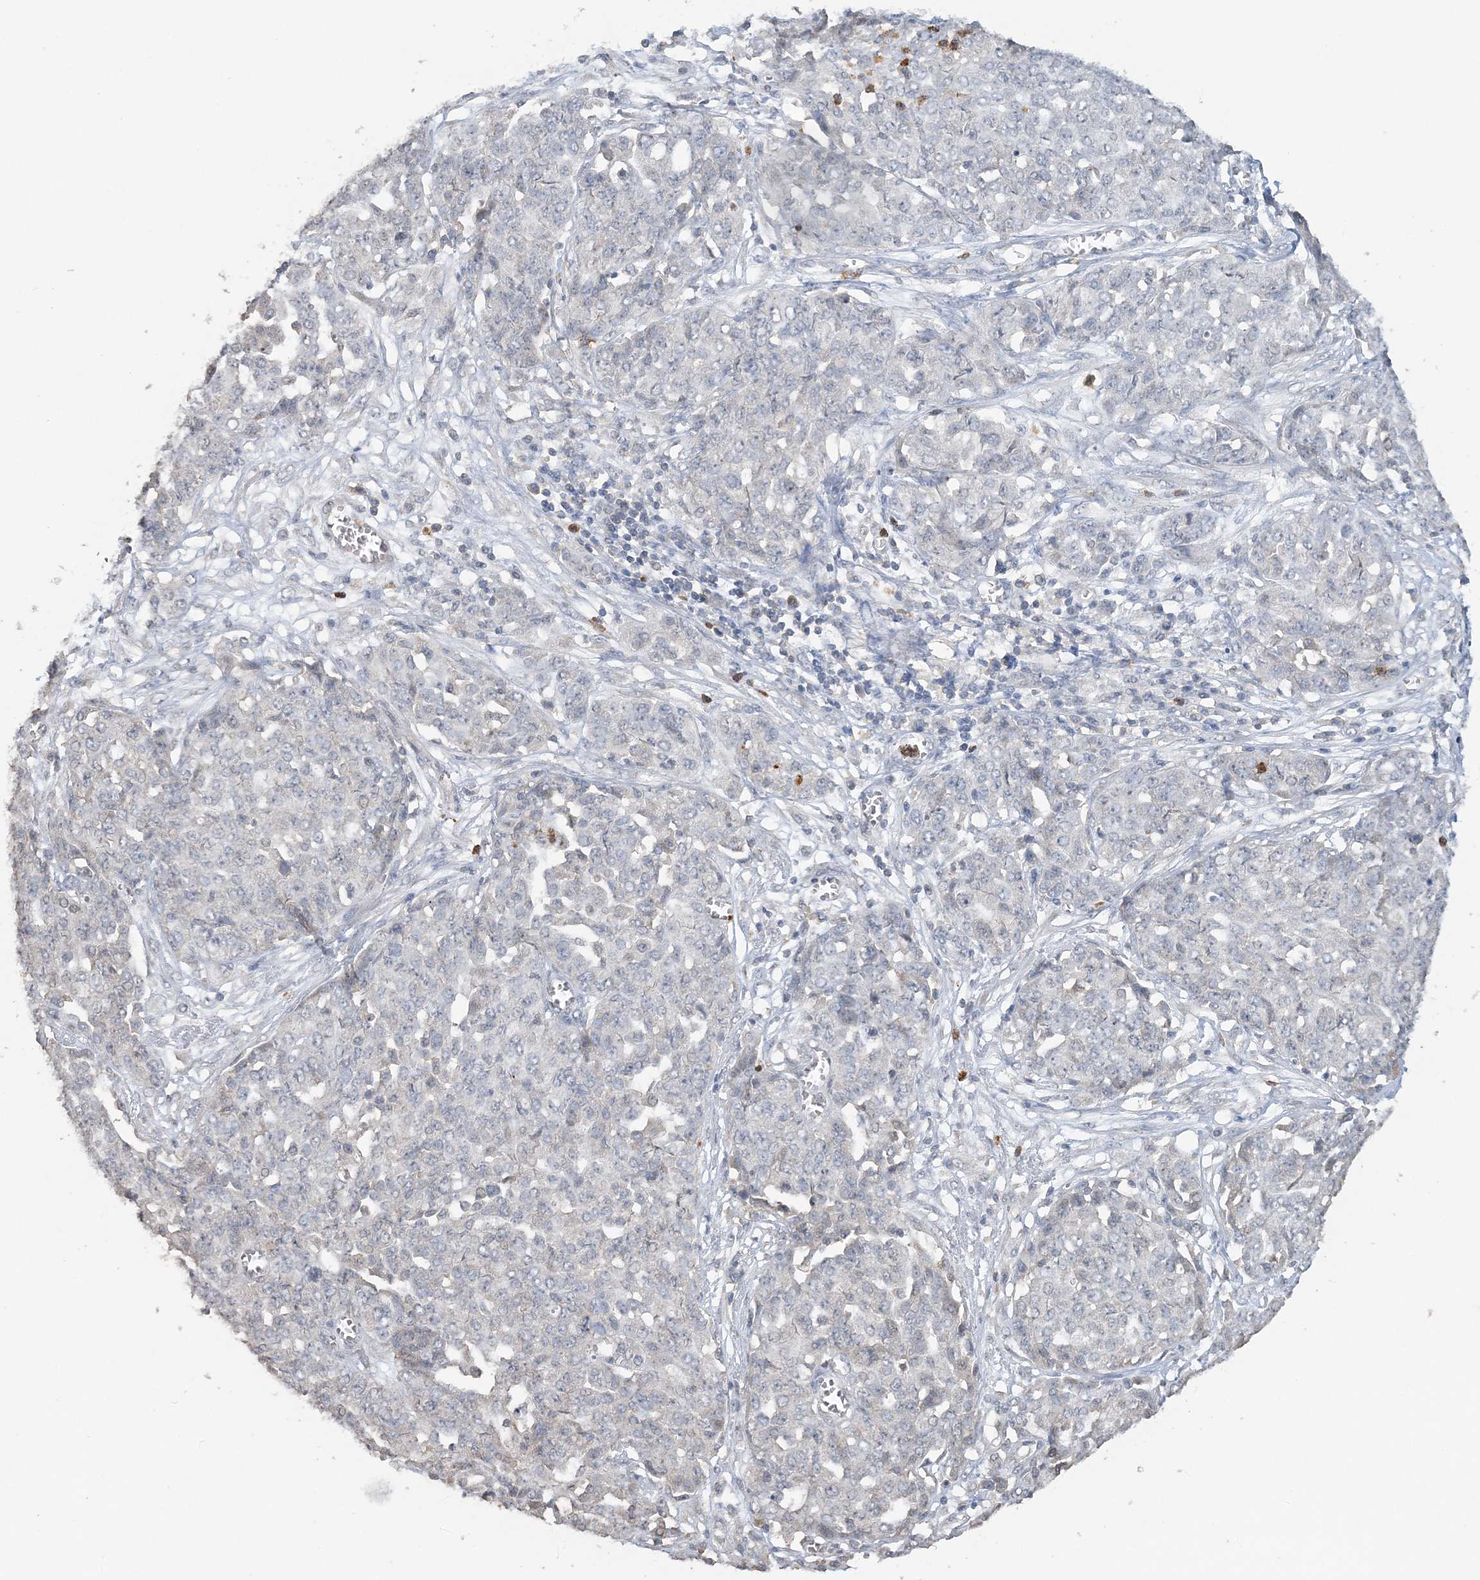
{"staining": {"intensity": "negative", "quantity": "none", "location": "none"}, "tissue": "ovarian cancer", "cell_type": "Tumor cells", "image_type": "cancer", "snomed": [{"axis": "morphology", "description": "Cystadenocarcinoma, serous, NOS"}, {"axis": "topography", "description": "Soft tissue"}, {"axis": "topography", "description": "Ovary"}], "caption": "This image is of ovarian serous cystadenocarcinoma stained with immunohistochemistry to label a protein in brown with the nuclei are counter-stained blue. There is no staining in tumor cells. The staining was performed using DAB (3,3'-diaminobenzidine) to visualize the protein expression in brown, while the nuclei were stained in blue with hematoxylin (Magnification: 20x).", "gene": "FAM110A", "patient": {"sex": "female", "age": 57}}